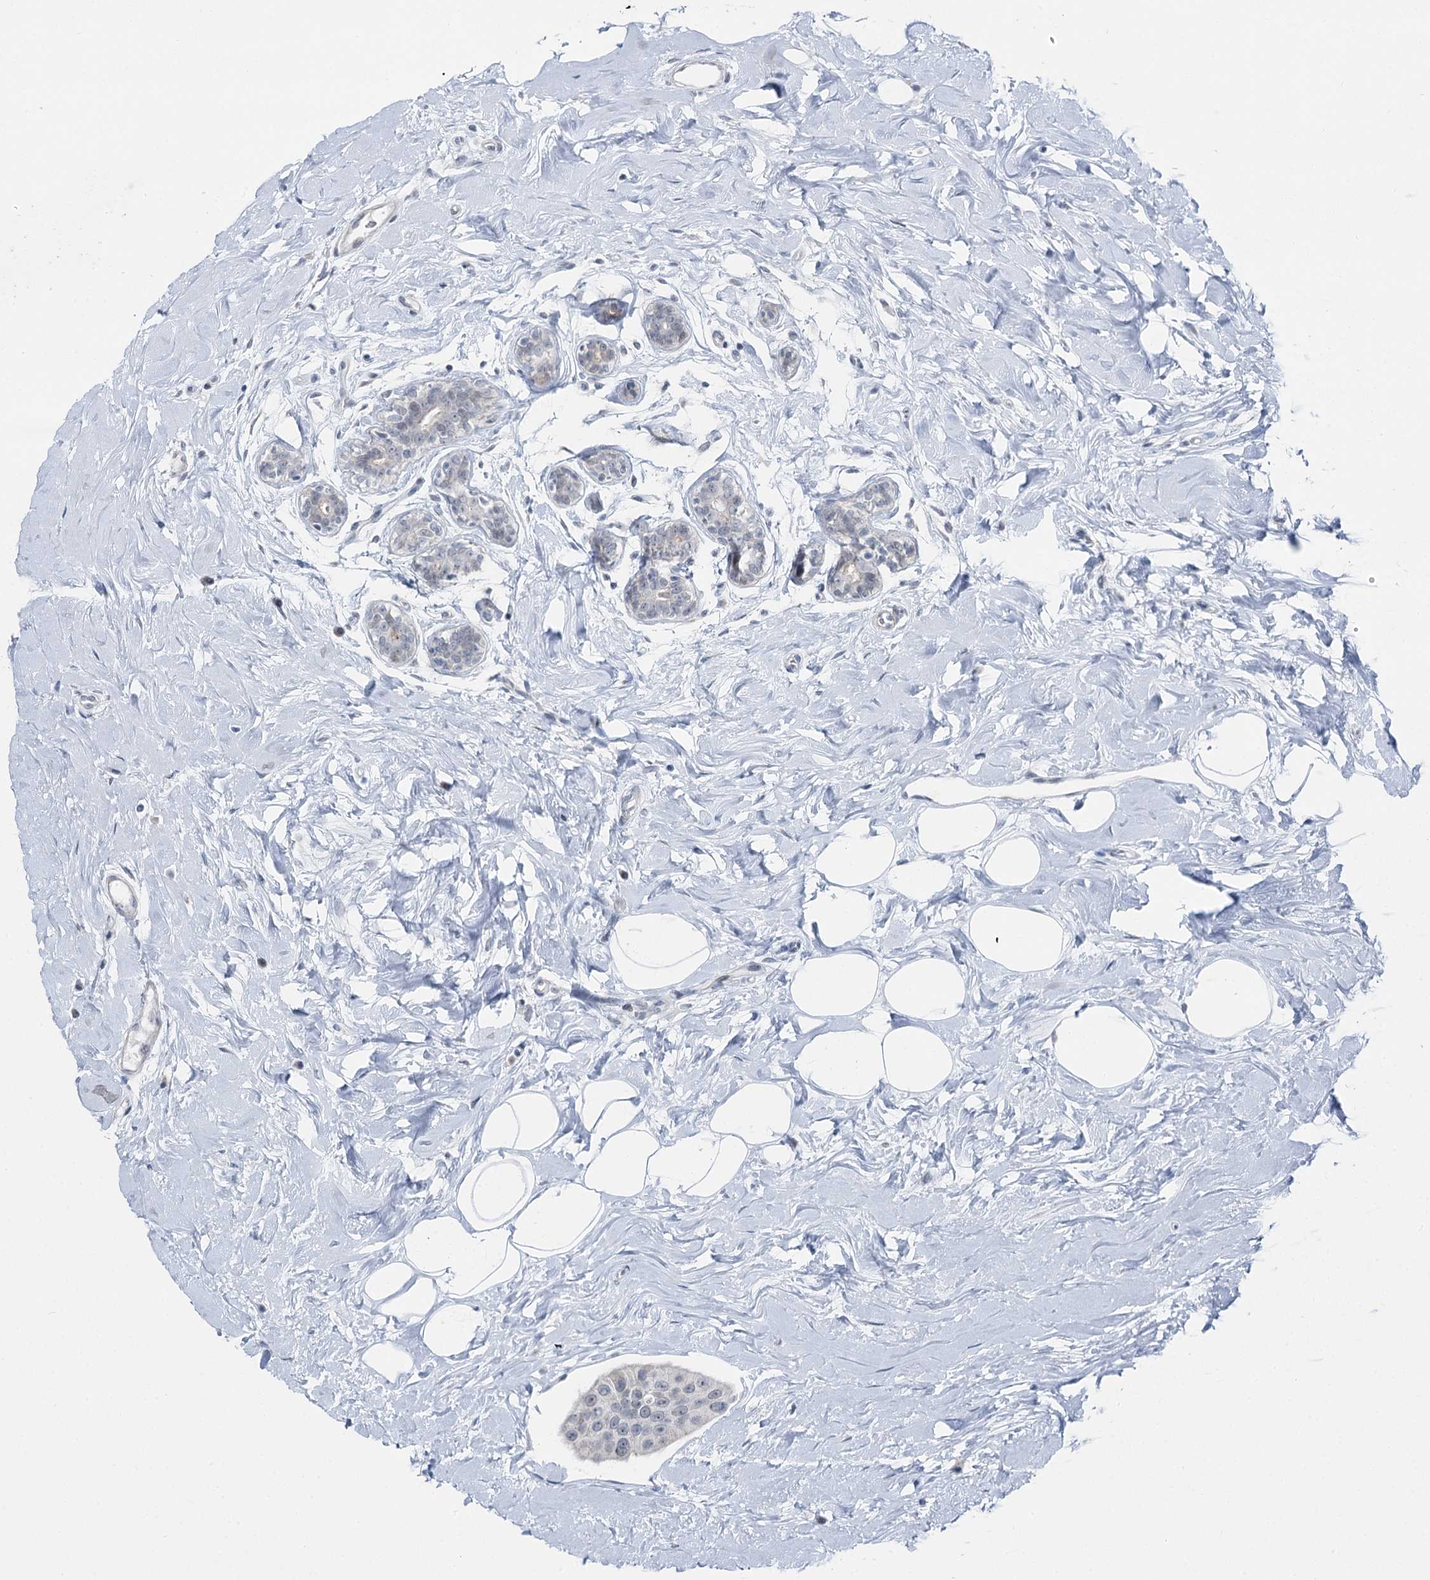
{"staining": {"intensity": "negative", "quantity": "none", "location": "none"}, "tissue": "breast cancer", "cell_type": "Tumor cells", "image_type": "cancer", "snomed": [{"axis": "morphology", "description": "Normal tissue, NOS"}, {"axis": "morphology", "description": "Duct carcinoma"}, {"axis": "topography", "description": "Breast"}], "caption": "Tumor cells show no significant expression in breast cancer (invasive ductal carcinoma). (Immunohistochemistry (ihc), brightfield microscopy, high magnification).", "gene": "STEEP1", "patient": {"sex": "female", "age": 39}}